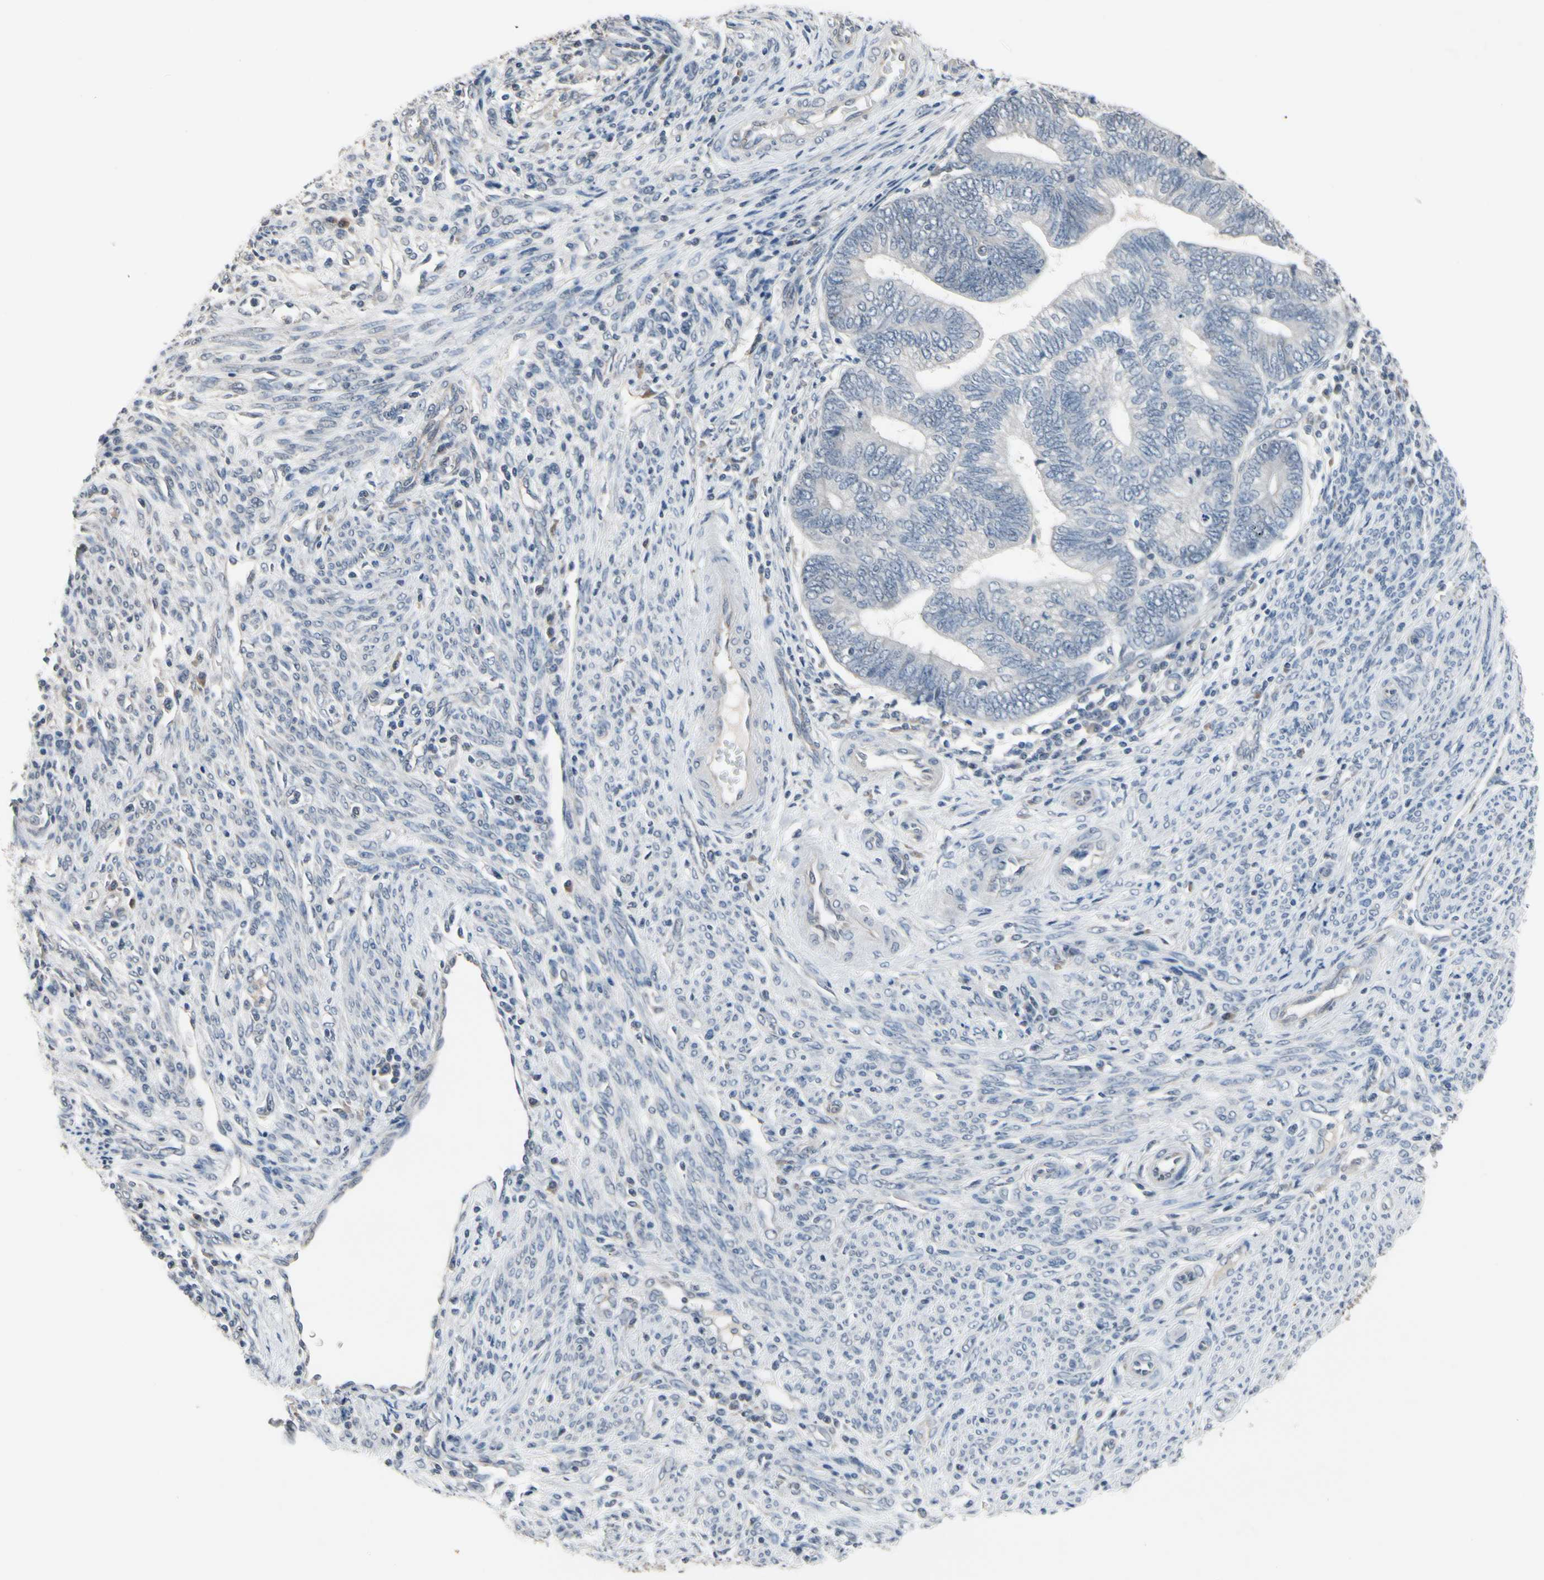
{"staining": {"intensity": "negative", "quantity": "none", "location": "none"}, "tissue": "endometrial cancer", "cell_type": "Tumor cells", "image_type": "cancer", "snomed": [{"axis": "morphology", "description": "Adenocarcinoma, NOS"}, {"axis": "topography", "description": "Uterus"}, {"axis": "topography", "description": "Endometrium"}], "caption": "Human endometrial adenocarcinoma stained for a protein using immunohistochemistry demonstrates no expression in tumor cells.", "gene": "SV2A", "patient": {"sex": "female", "age": 70}}